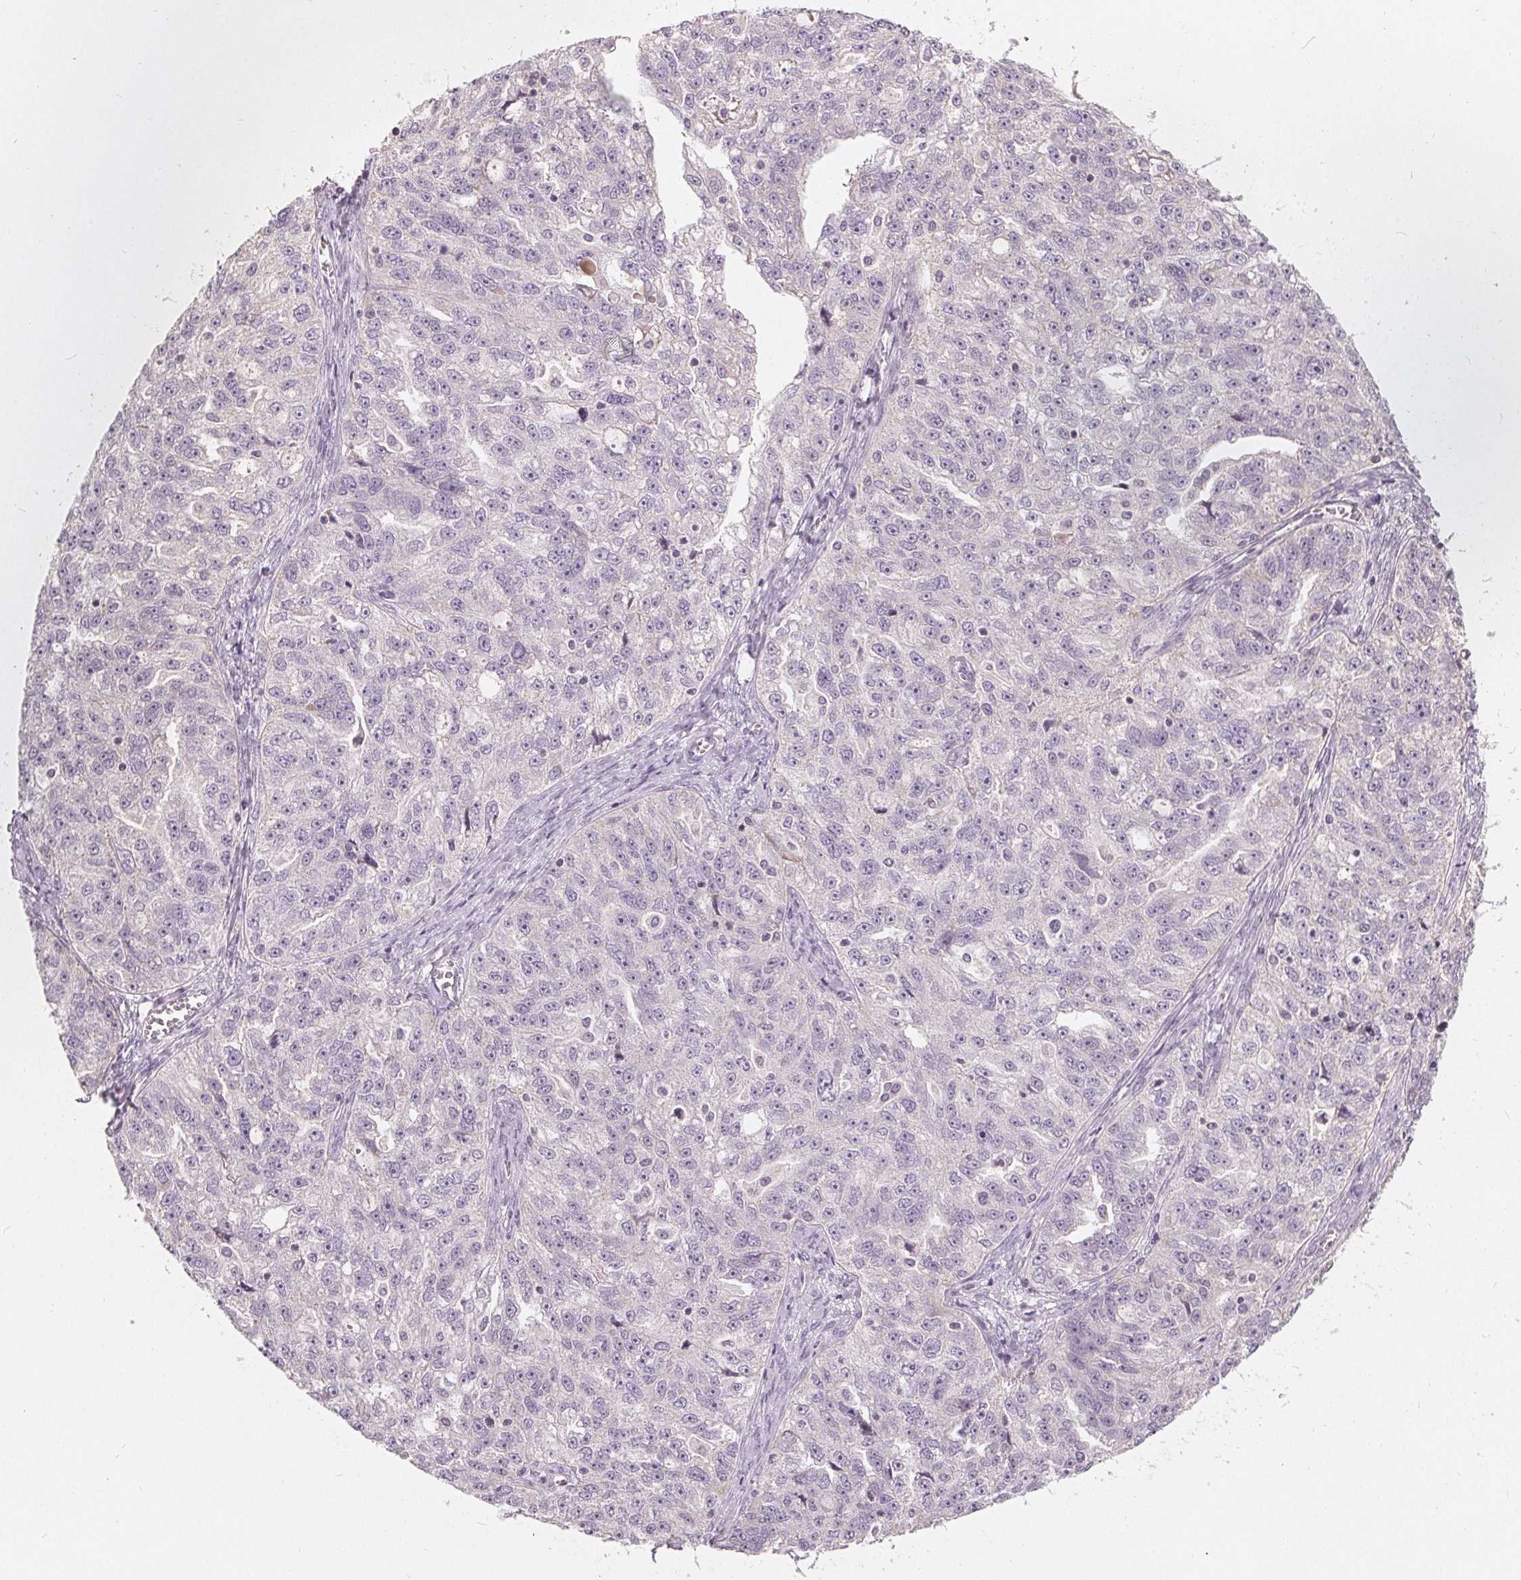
{"staining": {"intensity": "negative", "quantity": "none", "location": "none"}, "tissue": "ovarian cancer", "cell_type": "Tumor cells", "image_type": "cancer", "snomed": [{"axis": "morphology", "description": "Cystadenocarcinoma, serous, NOS"}, {"axis": "topography", "description": "Ovary"}], "caption": "Image shows no protein expression in tumor cells of ovarian cancer tissue.", "gene": "TRIM60", "patient": {"sex": "female", "age": 51}}